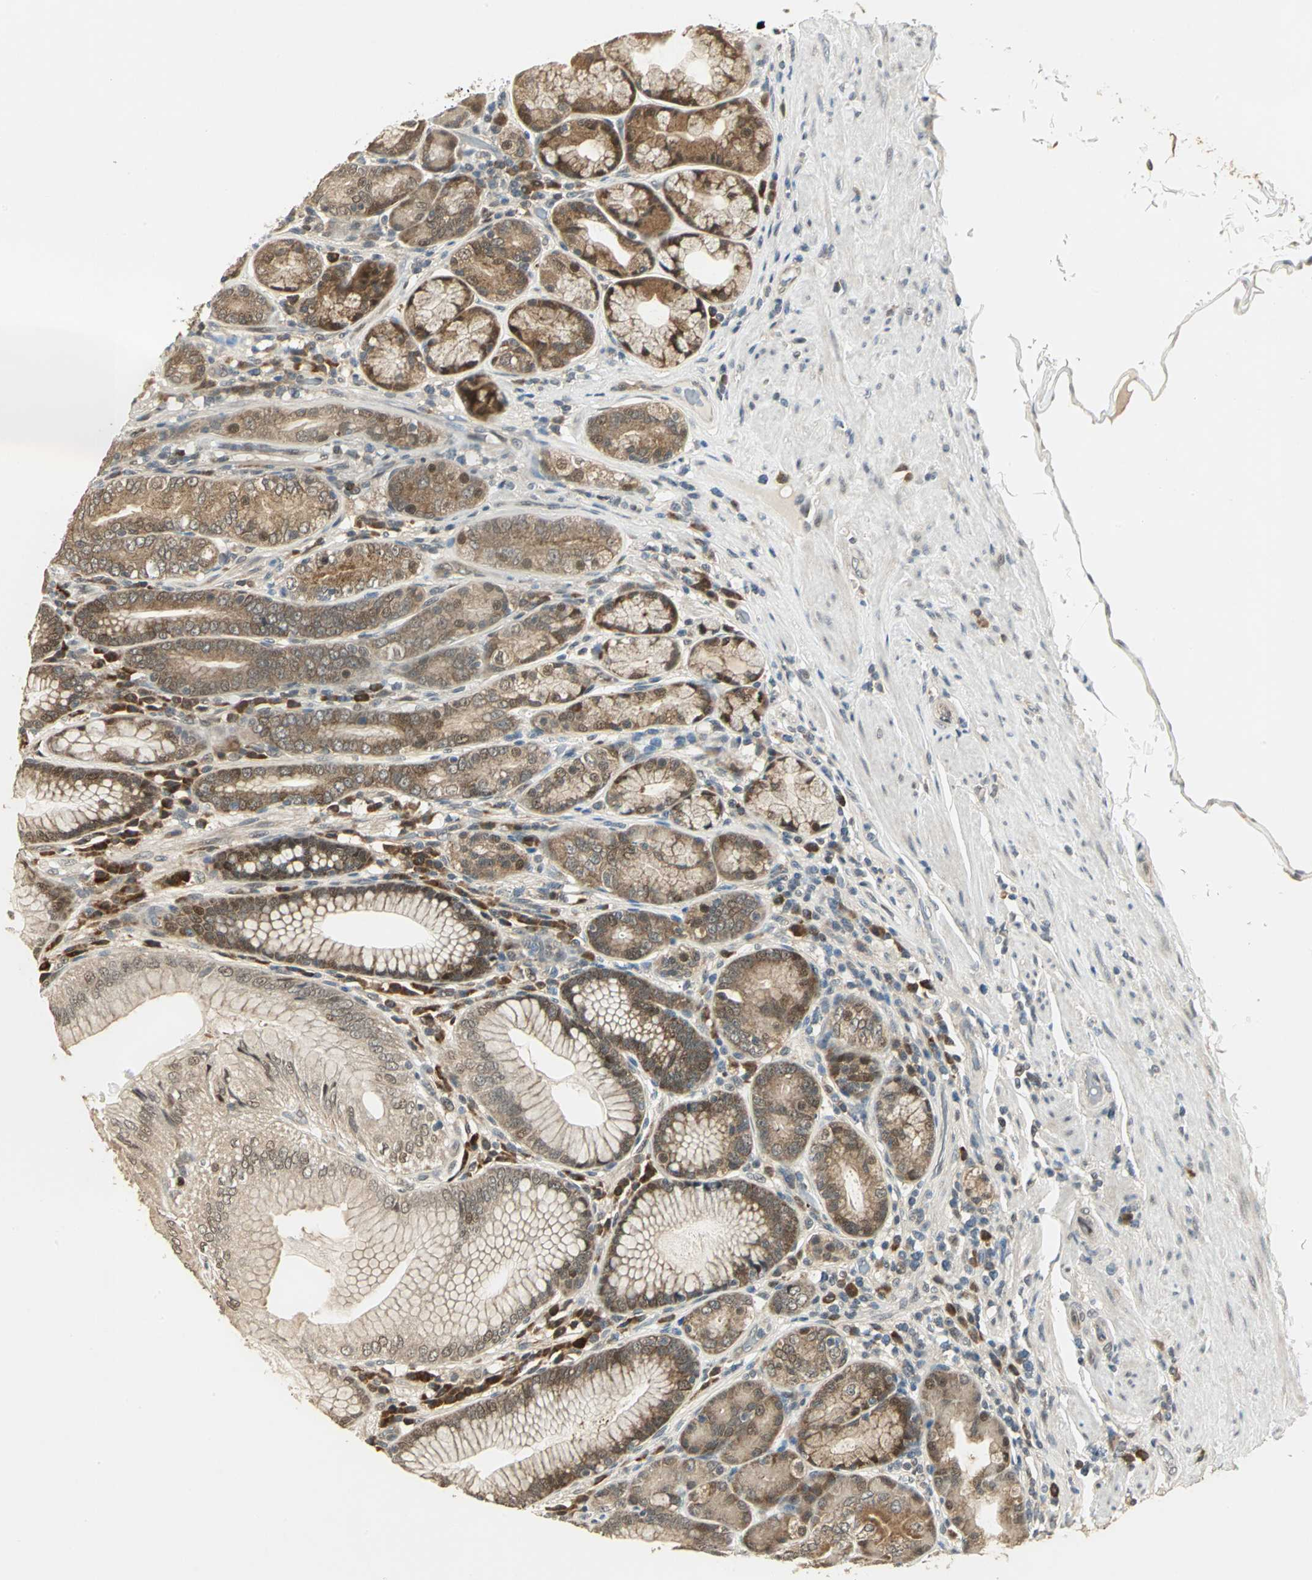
{"staining": {"intensity": "moderate", "quantity": ">75%", "location": "cytoplasmic/membranous,nuclear"}, "tissue": "stomach", "cell_type": "Glandular cells", "image_type": "normal", "snomed": [{"axis": "morphology", "description": "Normal tissue, NOS"}, {"axis": "topography", "description": "Stomach, lower"}], "caption": "Stomach stained with IHC shows moderate cytoplasmic/membranous,nuclear staining in about >75% of glandular cells.", "gene": "PSMC4", "patient": {"sex": "female", "age": 76}}